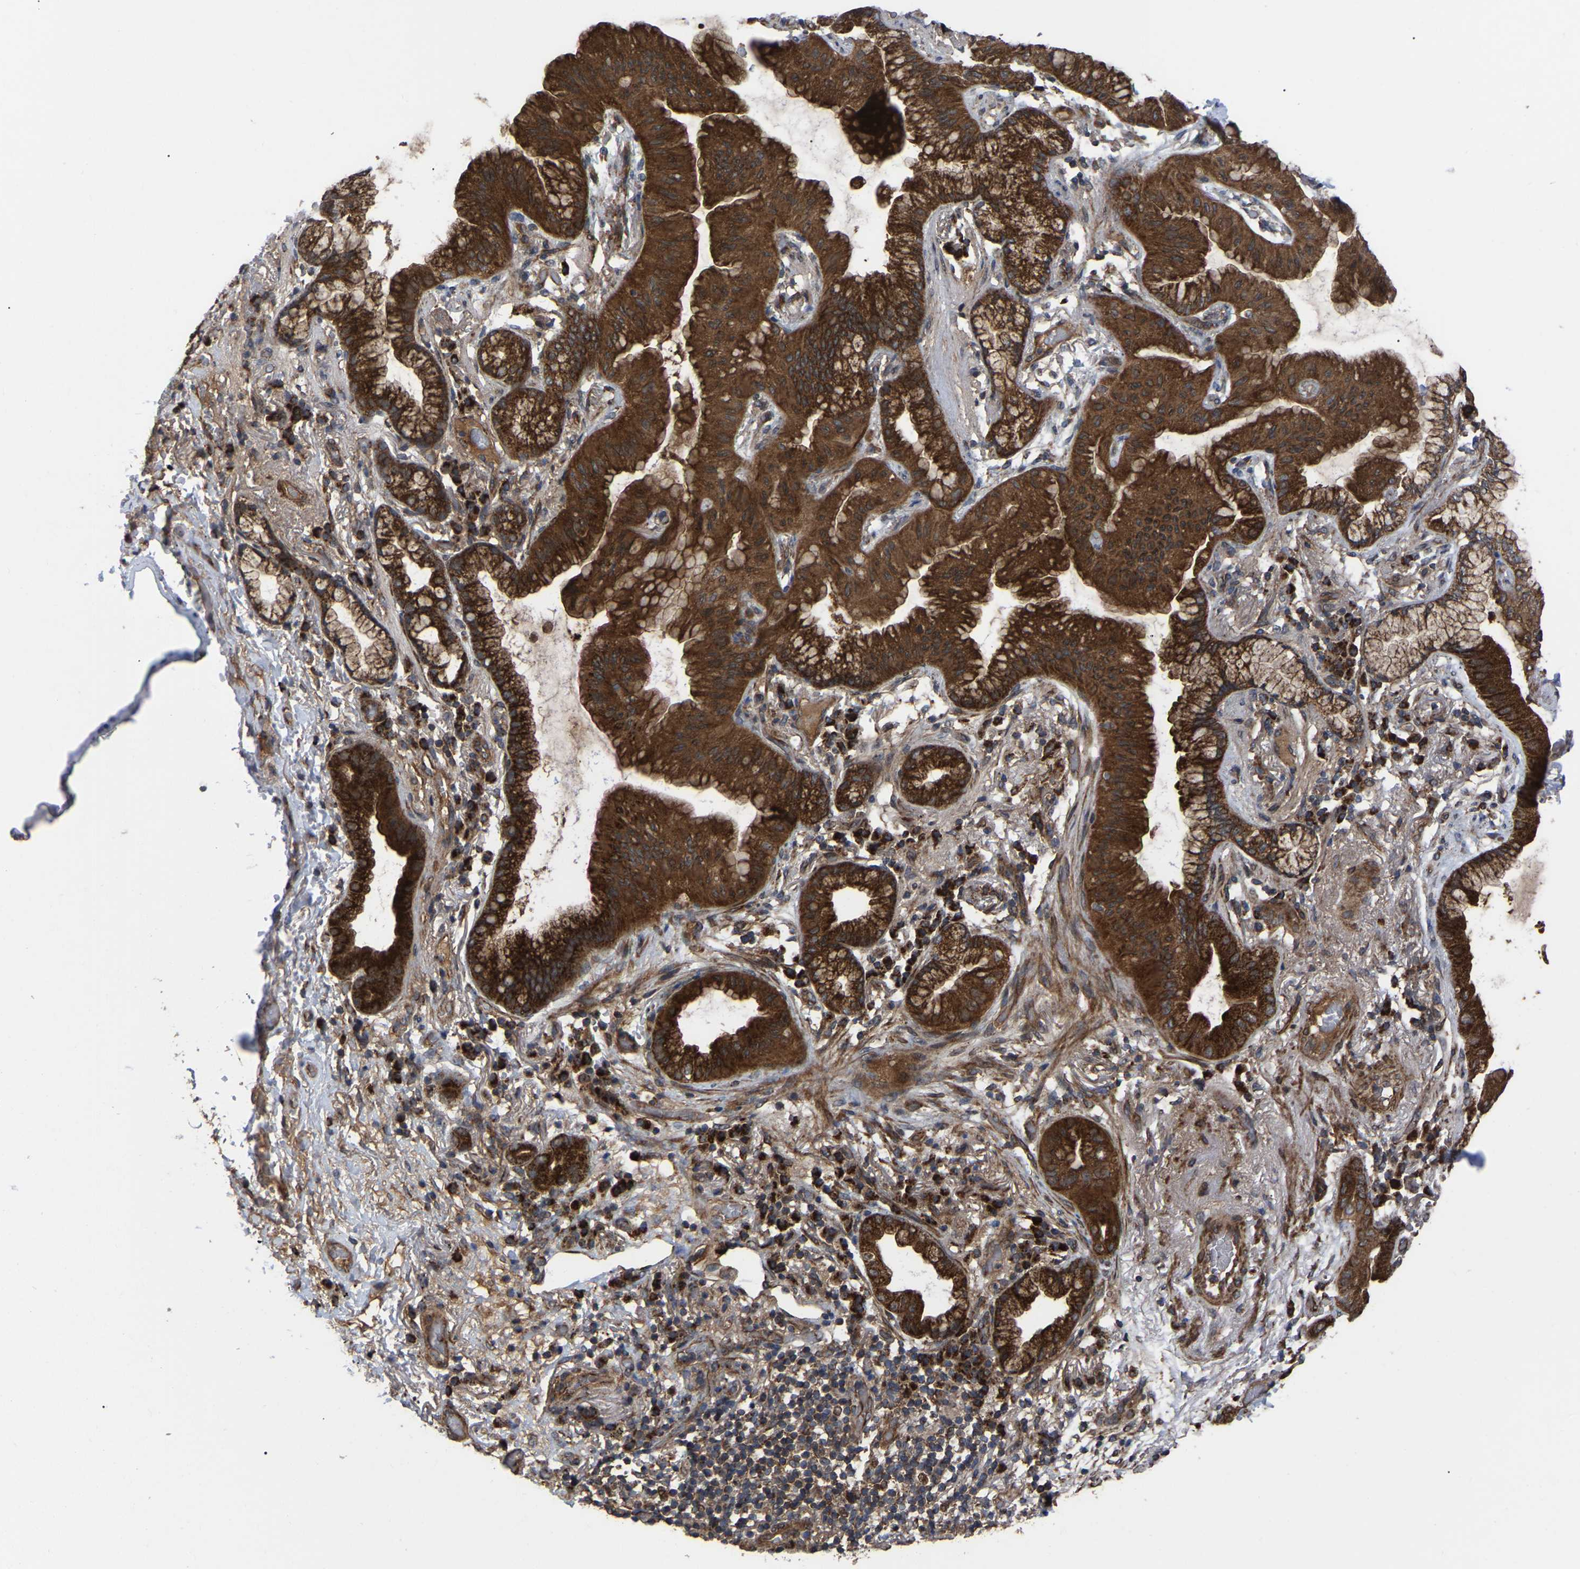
{"staining": {"intensity": "strong", "quantity": ">75%", "location": "cytoplasmic/membranous"}, "tissue": "lung cancer", "cell_type": "Tumor cells", "image_type": "cancer", "snomed": [{"axis": "morphology", "description": "Normal tissue, NOS"}, {"axis": "morphology", "description": "Adenocarcinoma, NOS"}, {"axis": "topography", "description": "Bronchus"}, {"axis": "topography", "description": "Lung"}], "caption": "Immunohistochemistry image of neoplastic tissue: adenocarcinoma (lung) stained using IHC reveals high levels of strong protein expression localized specifically in the cytoplasmic/membranous of tumor cells, appearing as a cytoplasmic/membranous brown color.", "gene": "GCC1", "patient": {"sex": "female", "age": 70}}